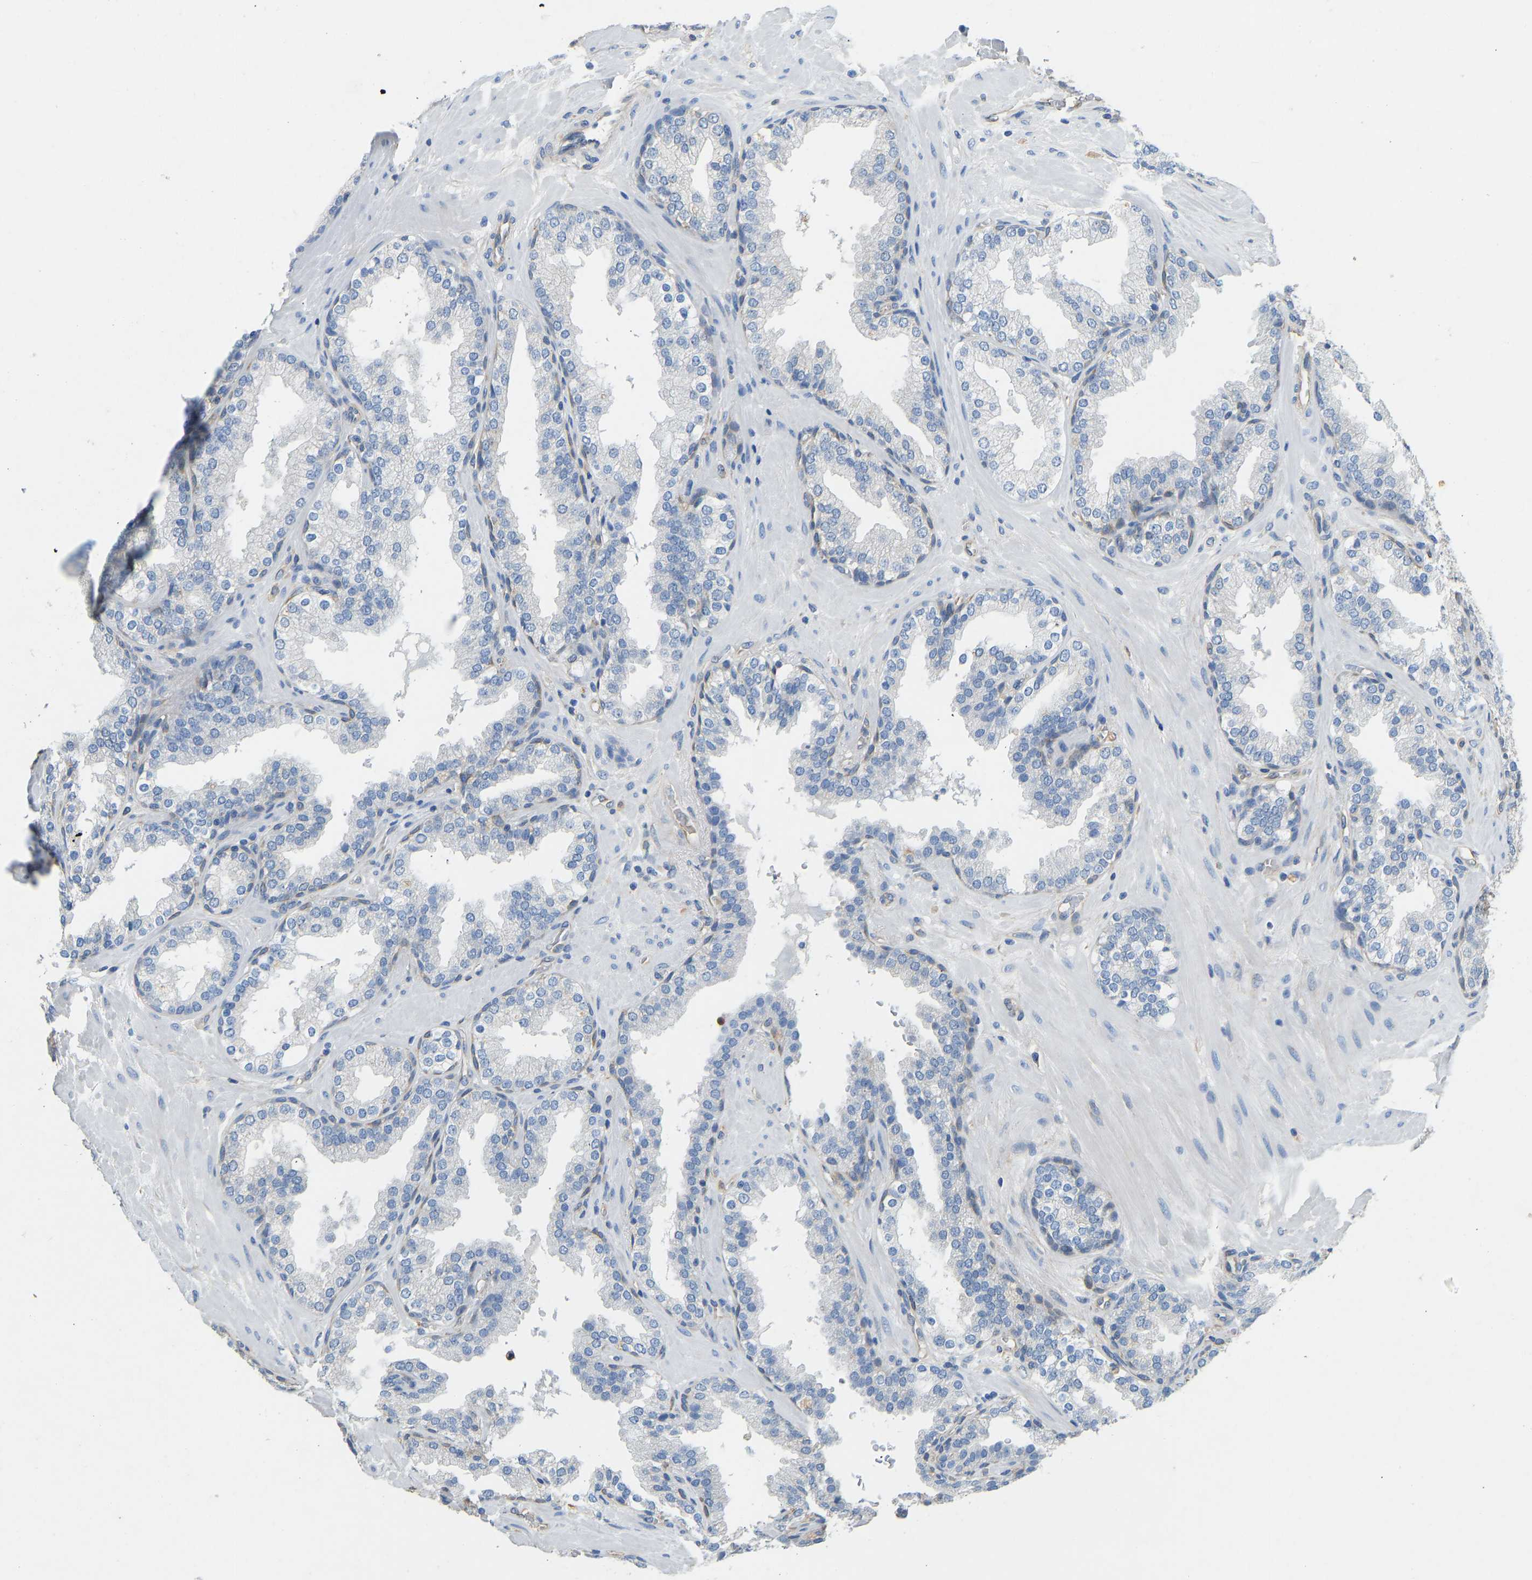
{"staining": {"intensity": "negative", "quantity": "none", "location": "none"}, "tissue": "prostate", "cell_type": "Glandular cells", "image_type": "normal", "snomed": [{"axis": "morphology", "description": "Normal tissue, NOS"}, {"axis": "topography", "description": "Prostate"}], "caption": "IHC of unremarkable prostate displays no staining in glandular cells.", "gene": "TECTA", "patient": {"sex": "male", "age": 51}}